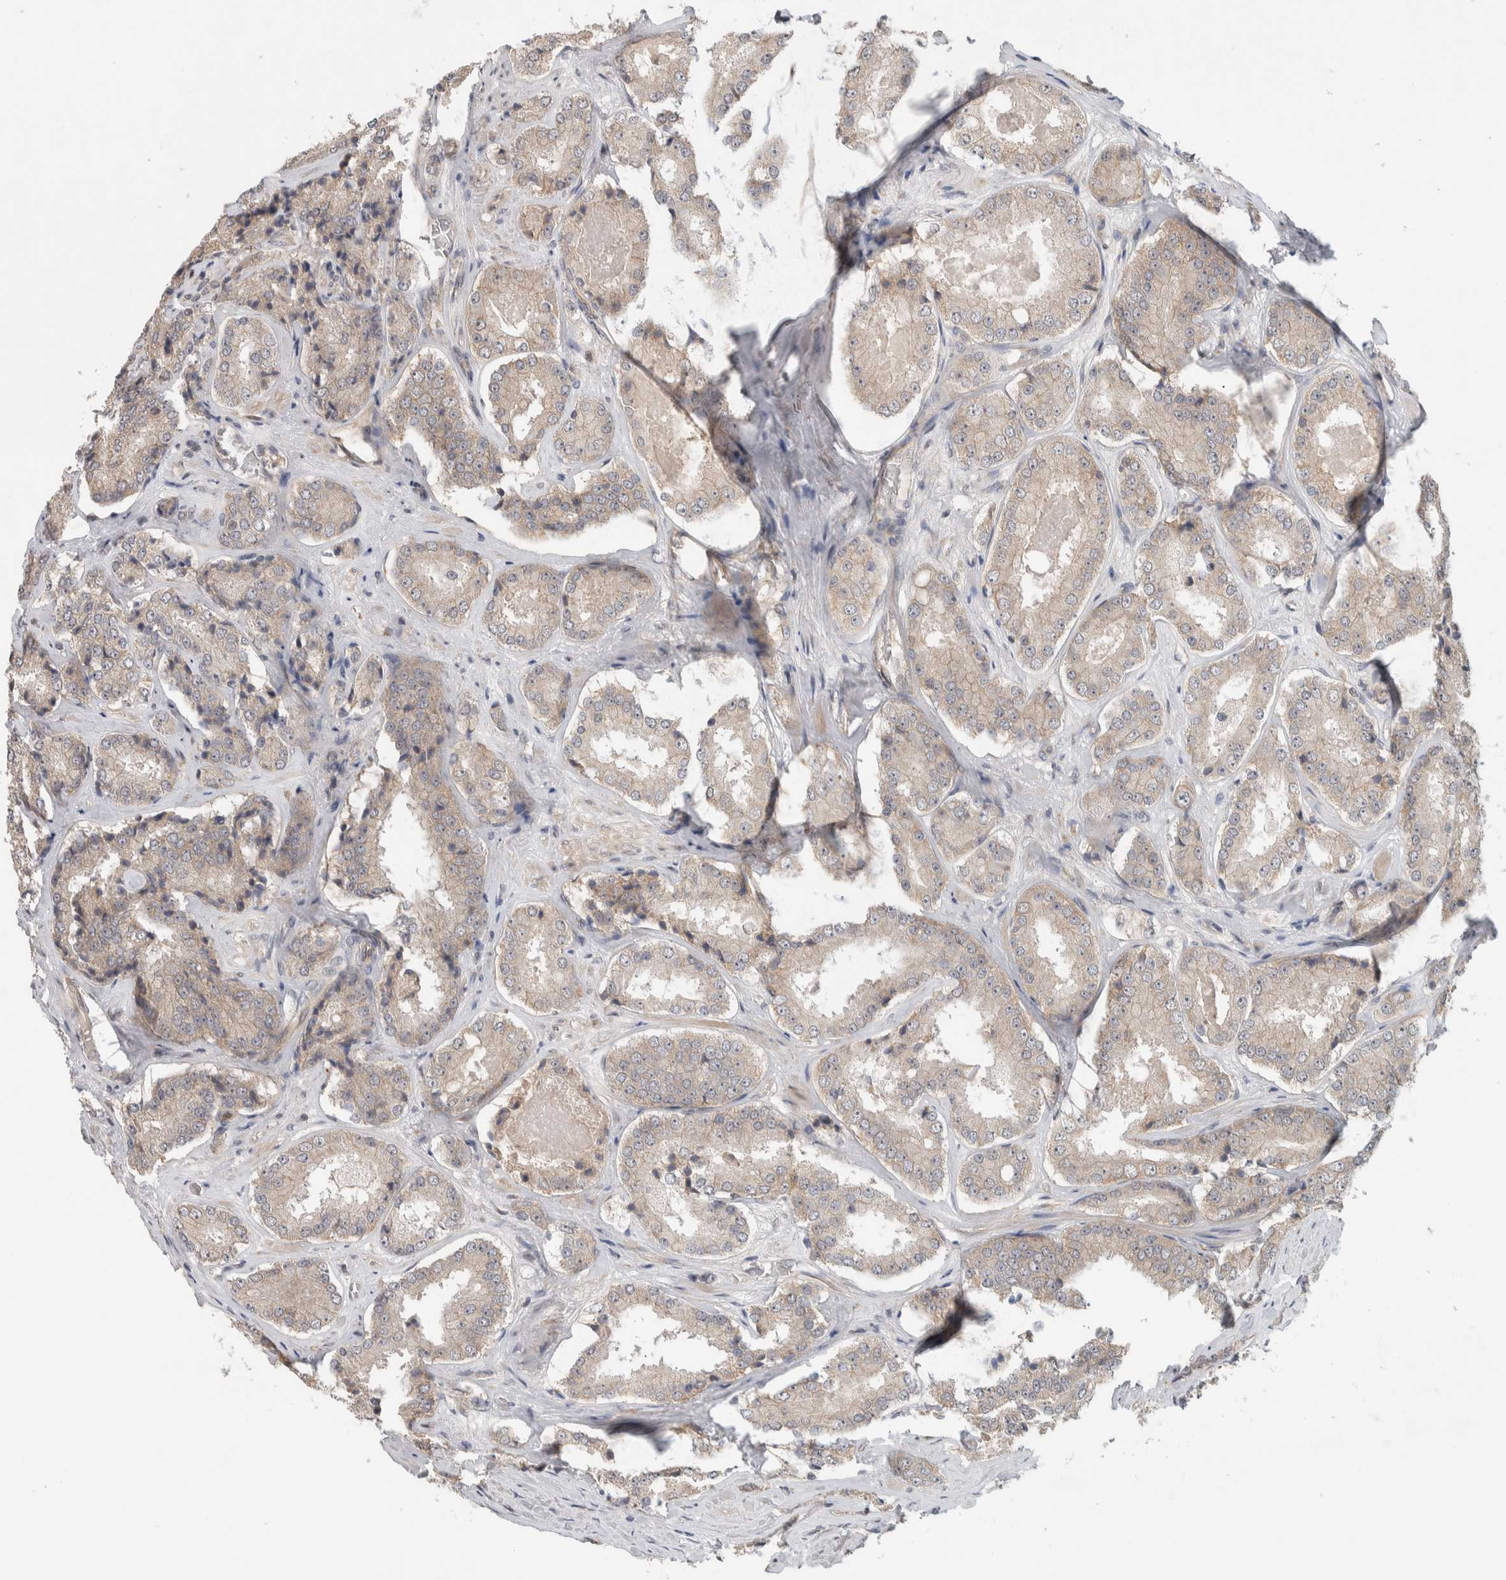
{"staining": {"intensity": "weak", "quantity": "<25%", "location": "cytoplasmic/membranous"}, "tissue": "prostate cancer", "cell_type": "Tumor cells", "image_type": "cancer", "snomed": [{"axis": "morphology", "description": "Adenocarcinoma, High grade"}, {"axis": "topography", "description": "Prostate"}], "caption": "Immunohistochemistry micrograph of neoplastic tissue: human prostate cancer (adenocarcinoma (high-grade)) stained with DAB (3,3'-diaminobenzidine) reveals no significant protein staining in tumor cells.", "gene": "DEPTOR", "patient": {"sex": "male", "age": 65}}